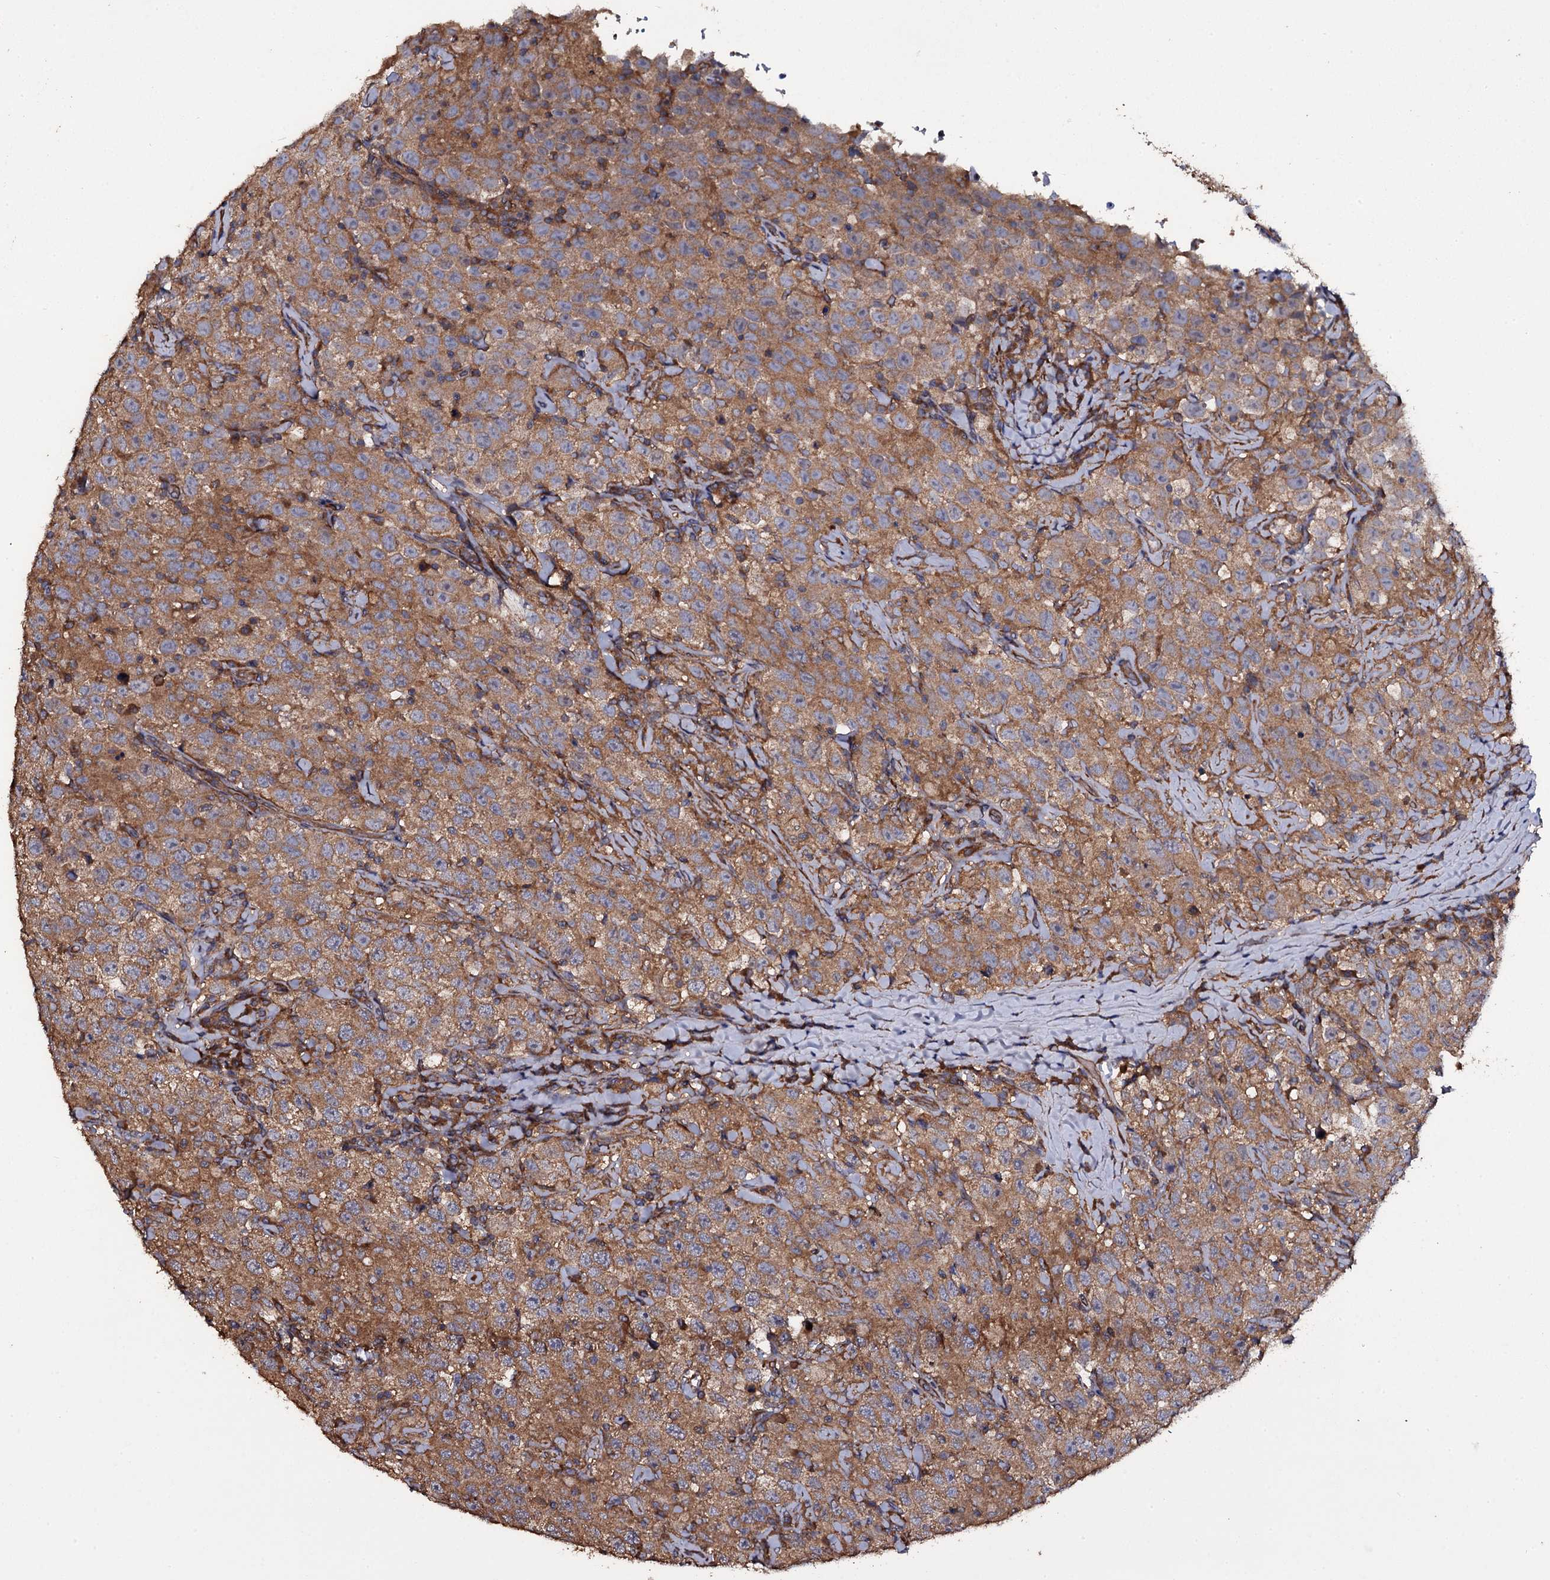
{"staining": {"intensity": "moderate", "quantity": ">75%", "location": "cytoplasmic/membranous"}, "tissue": "testis cancer", "cell_type": "Tumor cells", "image_type": "cancer", "snomed": [{"axis": "morphology", "description": "Seminoma, NOS"}, {"axis": "topography", "description": "Testis"}], "caption": "Approximately >75% of tumor cells in human testis cancer (seminoma) display moderate cytoplasmic/membranous protein staining as visualized by brown immunohistochemical staining.", "gene": "TTC23", "patient": {"sex": "male", "age": 41}}